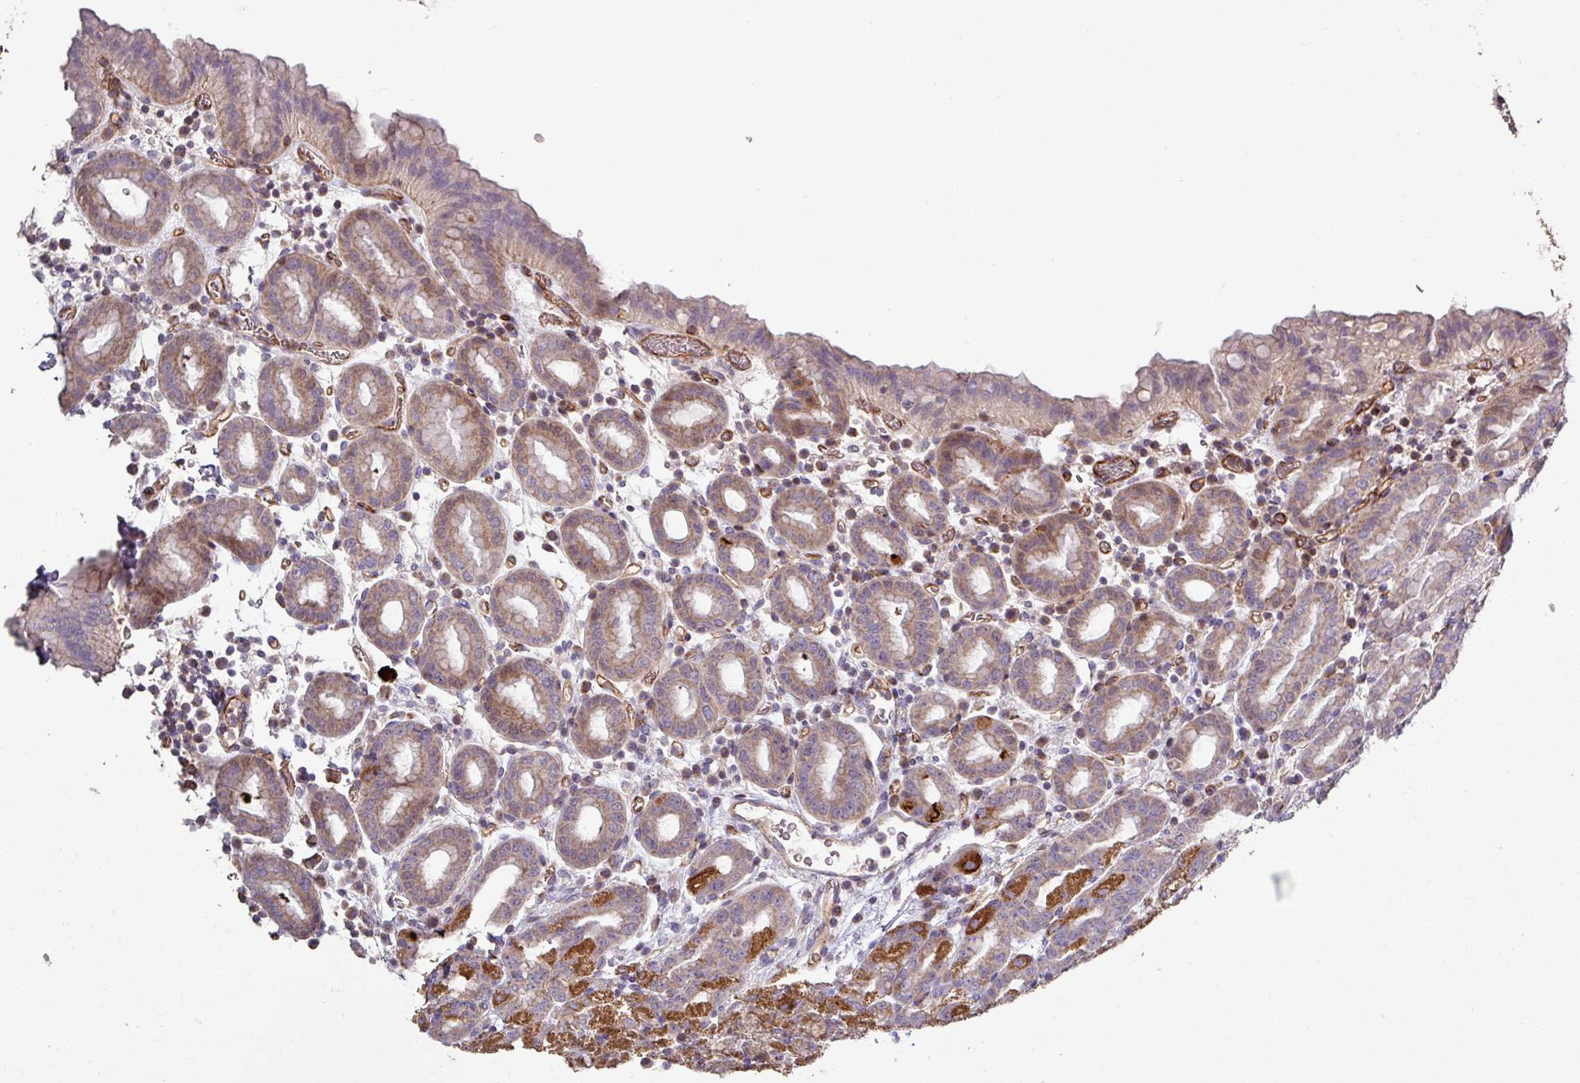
{"staining": {"intensity": "strong", "quantity": "<25%", "location": "cytoplasmic/membranous"}, "tissue": "stomach", "cell_type": "Glandular cells", "image_type": "normal", "snomed": [{"axis": "morphology", "description": "Normal tissue, NOS"}, {"axis": "topography", "description": "Stomach, upper"}, {"axis": "topography", "description": "Stomach, lower"}, {"axis": "topography", "description": "Small intestine"}], "caption": "Approximately <25% of glandular cells in unremarkable human stomach exhibit strong cytoplasmic/membranous protein expression as visualized by brown immunohistochemical staining.", "gene": "RPL23A", "patient": {"sex": "male", "age": 68}}